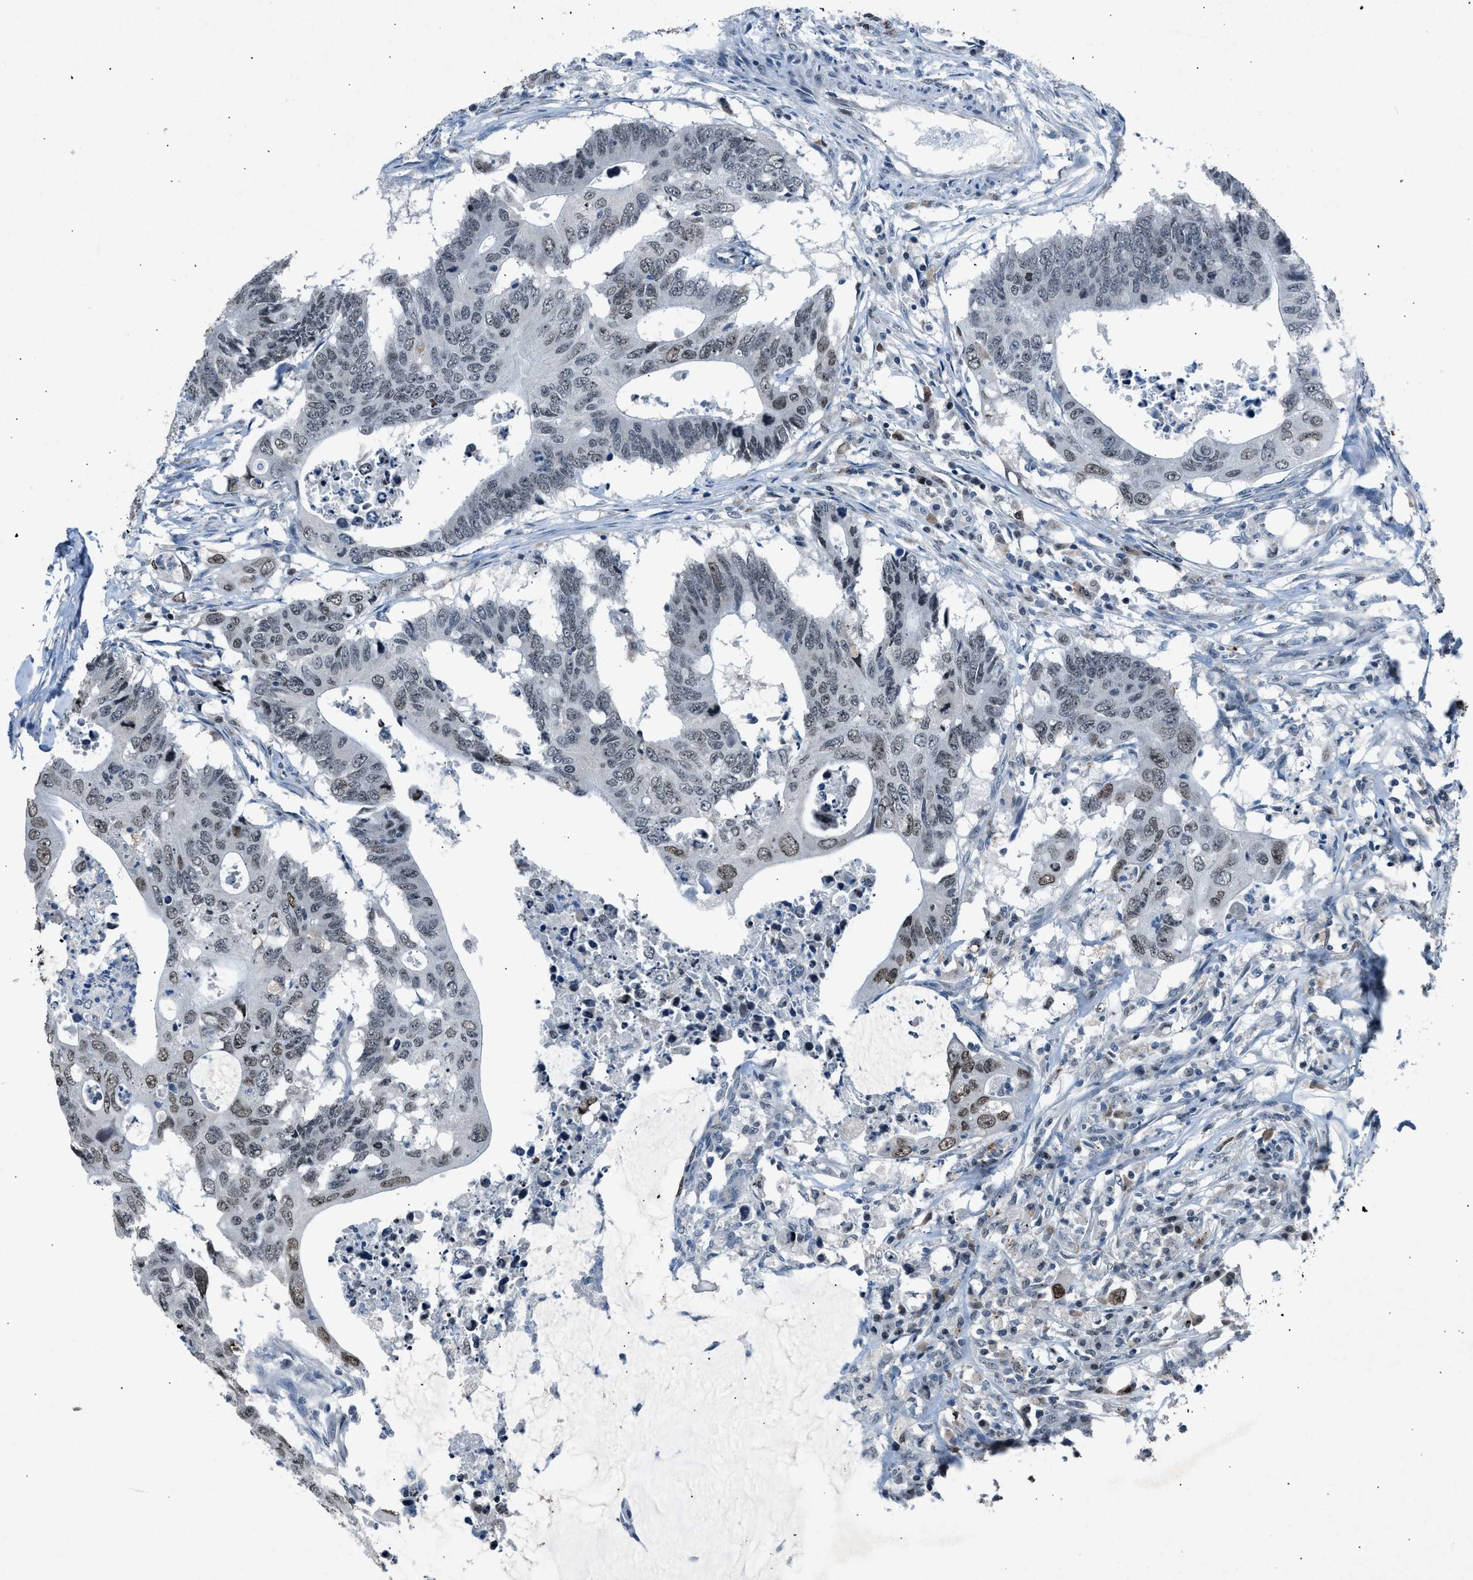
{"staining": {"intensity": "moderate", "quantity": "25%-75%", "location": "nuclear"}, "tissue": "colorectal cancer", "cell_type": "Tumor cells", "image_type": "cancer", "snomed": [{"axis": "morphology", "description": "Adenocarcinoma, NOS"}, {"axis": "topography", "description": "Colon"}], "caption": "Colorectal adenocarcinoma stained for a protein reveals moderate nuclear positivity in tumor cells.", "gene": "ADCY1", "patient": {"sex": "male", "age": 71}}